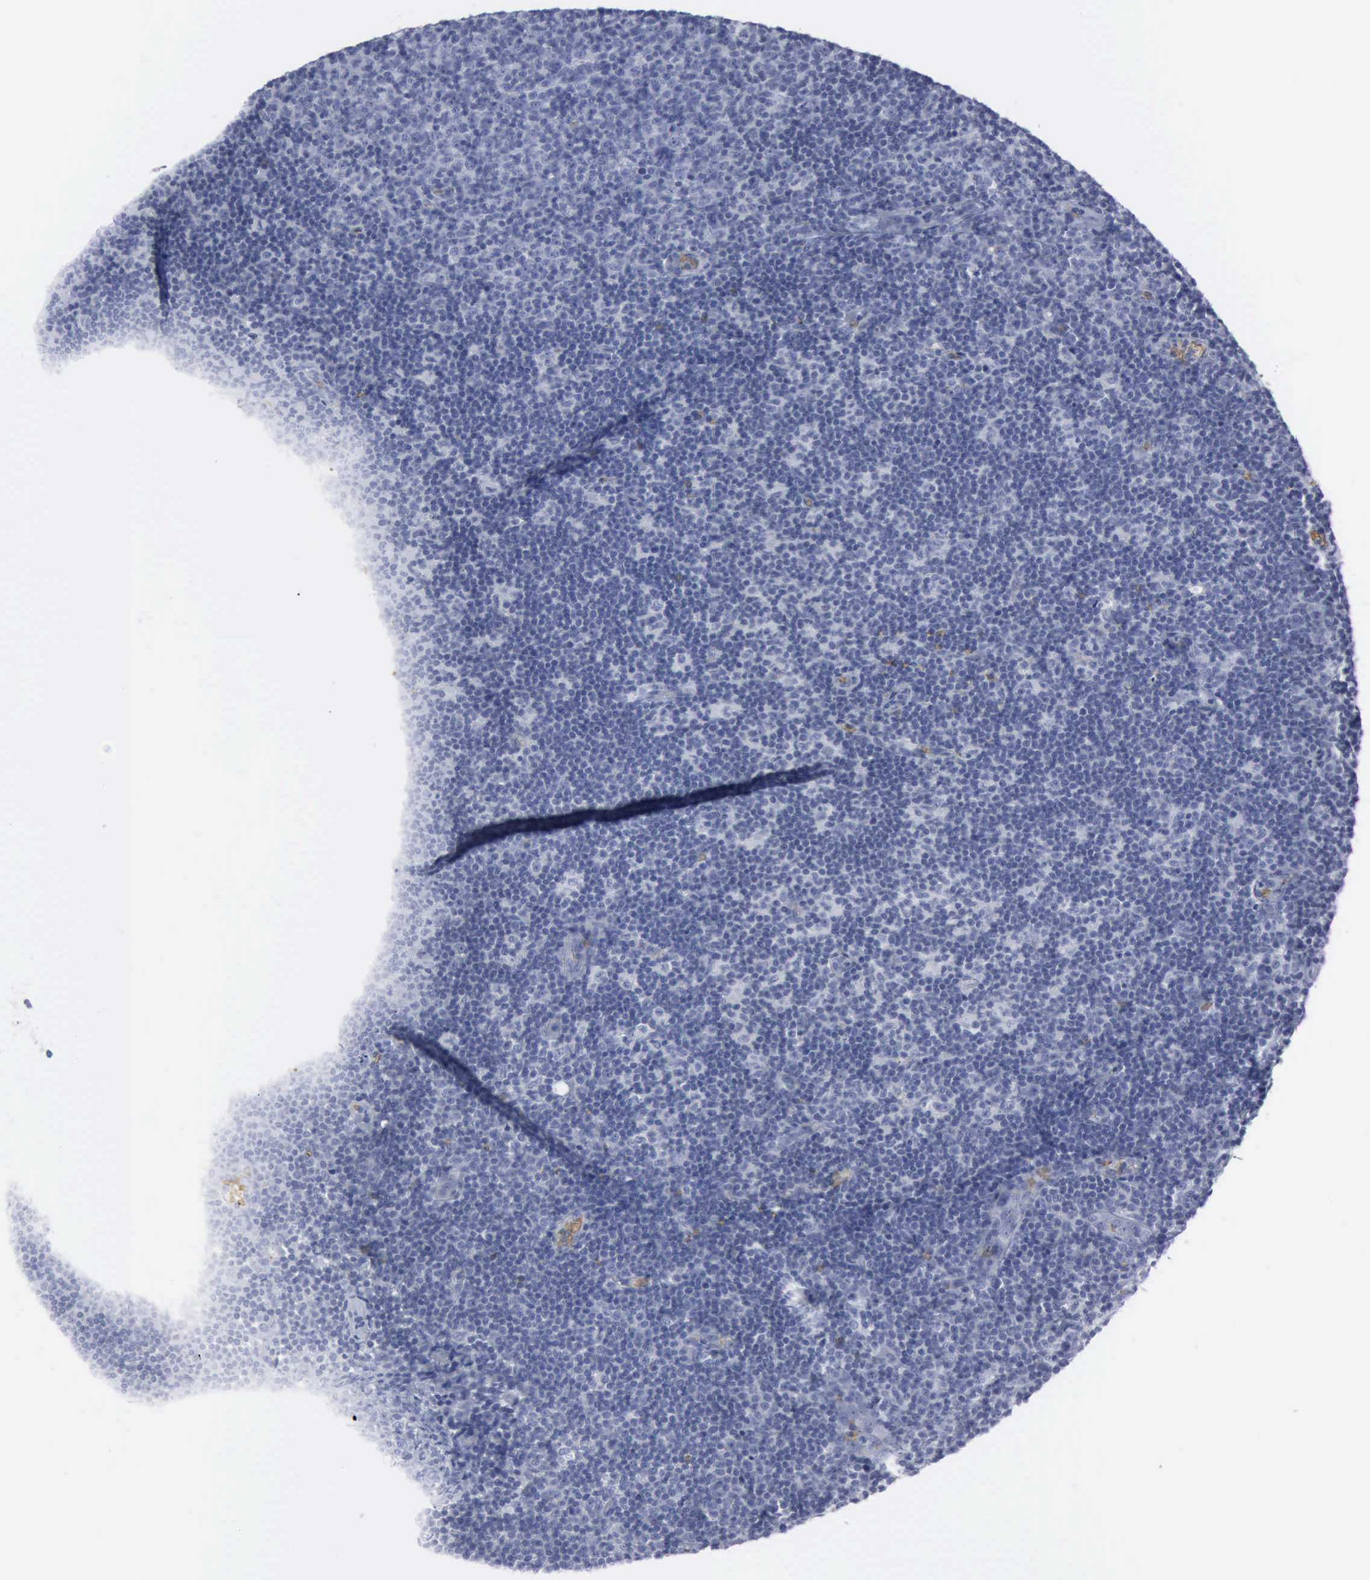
{"staining": {"intensity": "negative", "quantity": "none", "location": "none"}, "tissue": "lymphoma", "cell_type": "Tumor cells", "image_type": "cancer", "snomed": [{"axis": "morphology", "description": "Malignant lymphoma, non-Hodgkin's type, Low grade"}, {"axis": "topography", "description": "Lymph node"}], "caption": "Immunohistochemistry of human lymphoma demonstrates no positivity in tumor cells.", "gene": "TGFB1", "patient": {"sex": "male", "age": 49}}